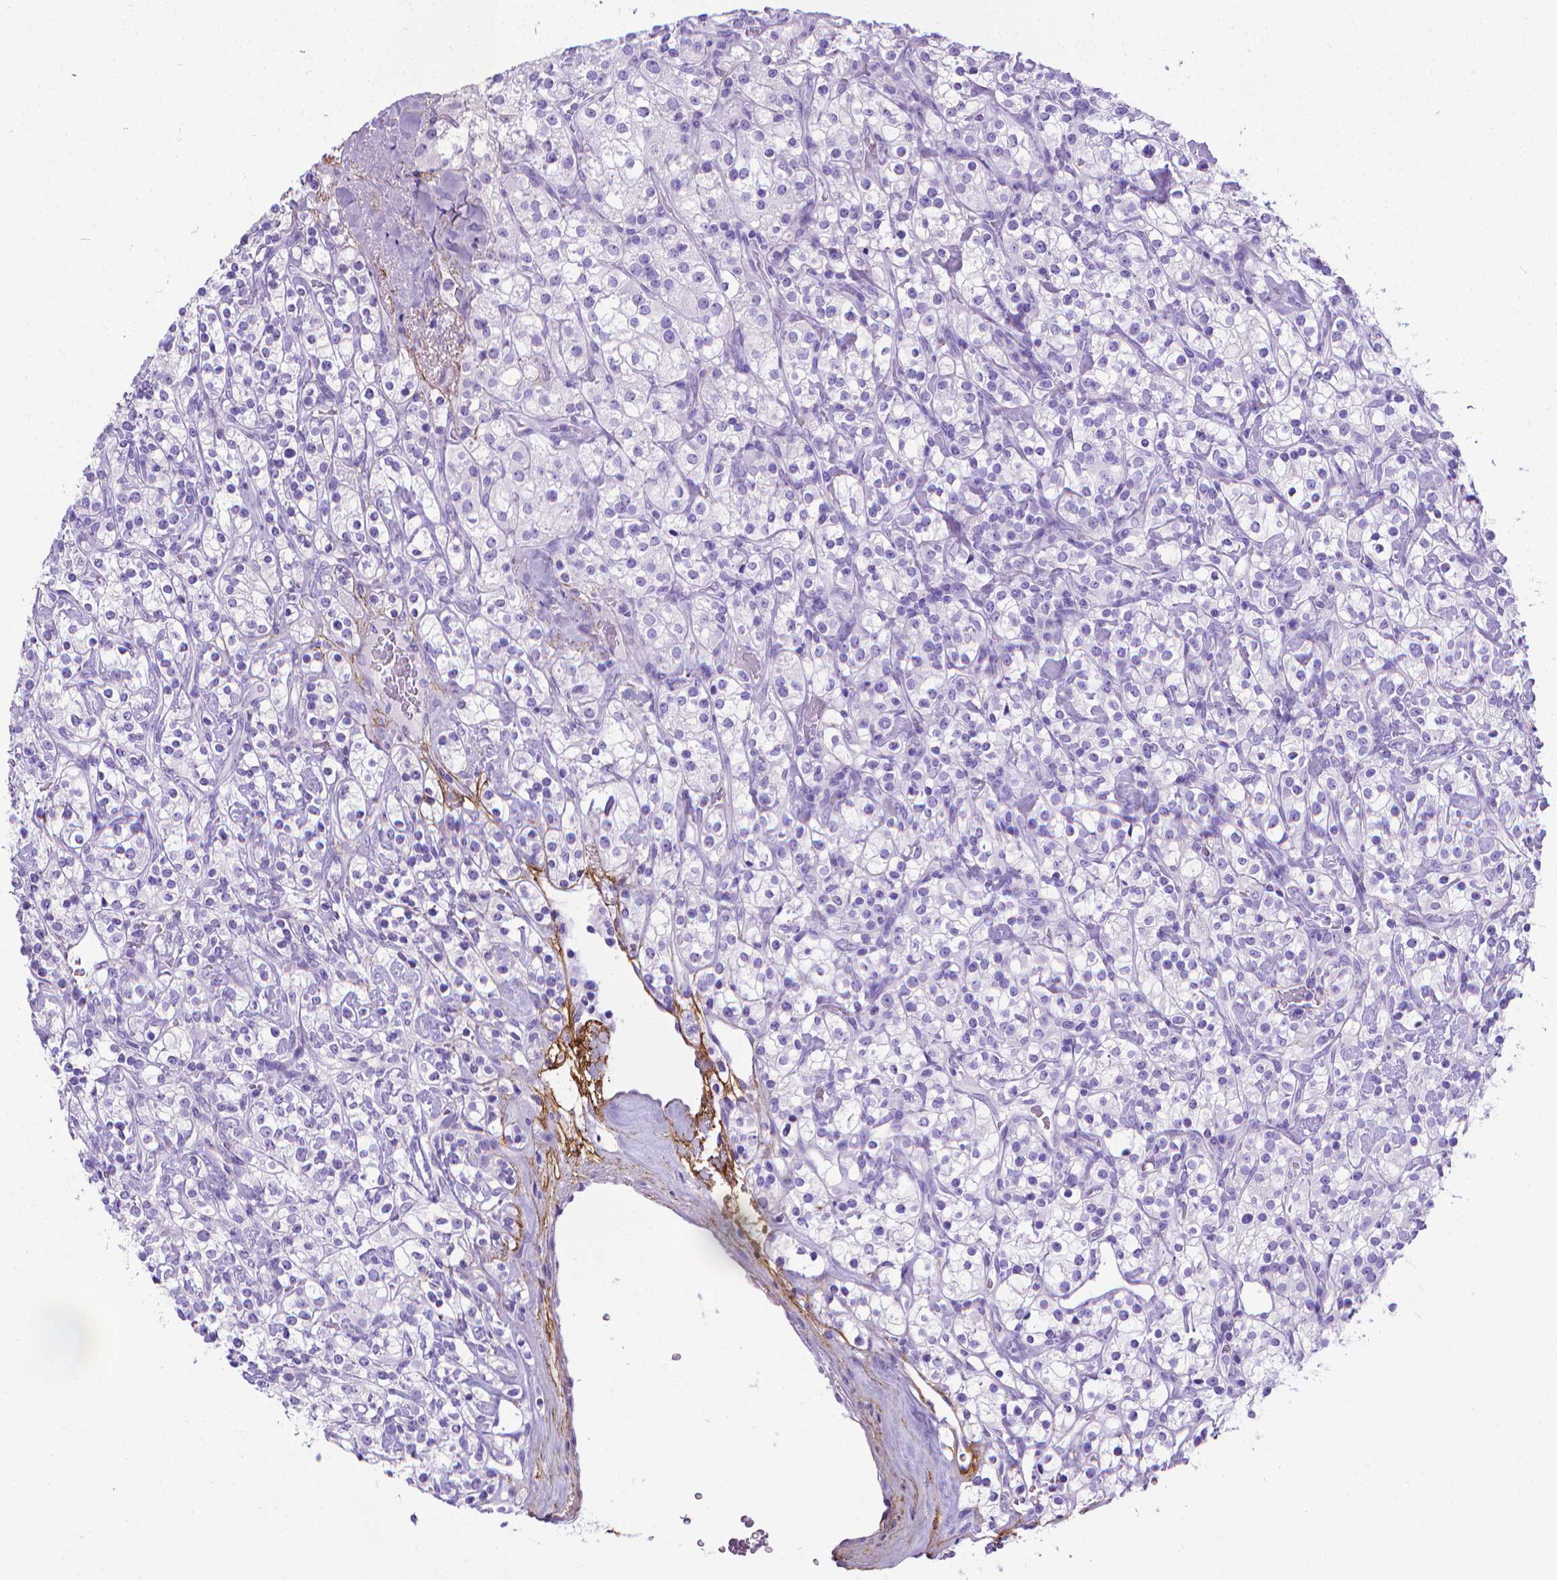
{"staining": {"intensity": "negative", "quantity": "none", "location": "none"}, "tissue": "renal cancer", "cell_type": "Tumor cells", "image_type": "cancer", "snomed": [{"axis": "morphology", "description": "Adenocarcinoma, NOS"}, {"axis": "topography", "description": "Kidney"}], "caption": "Immunohistochemical staining of human adenocarcinoma (renal) displays no significant staining in tumor cells. Nuclei are stained in blue.", "gene": "MFAP2", "patient": {"sex": "male", "age": 77}}